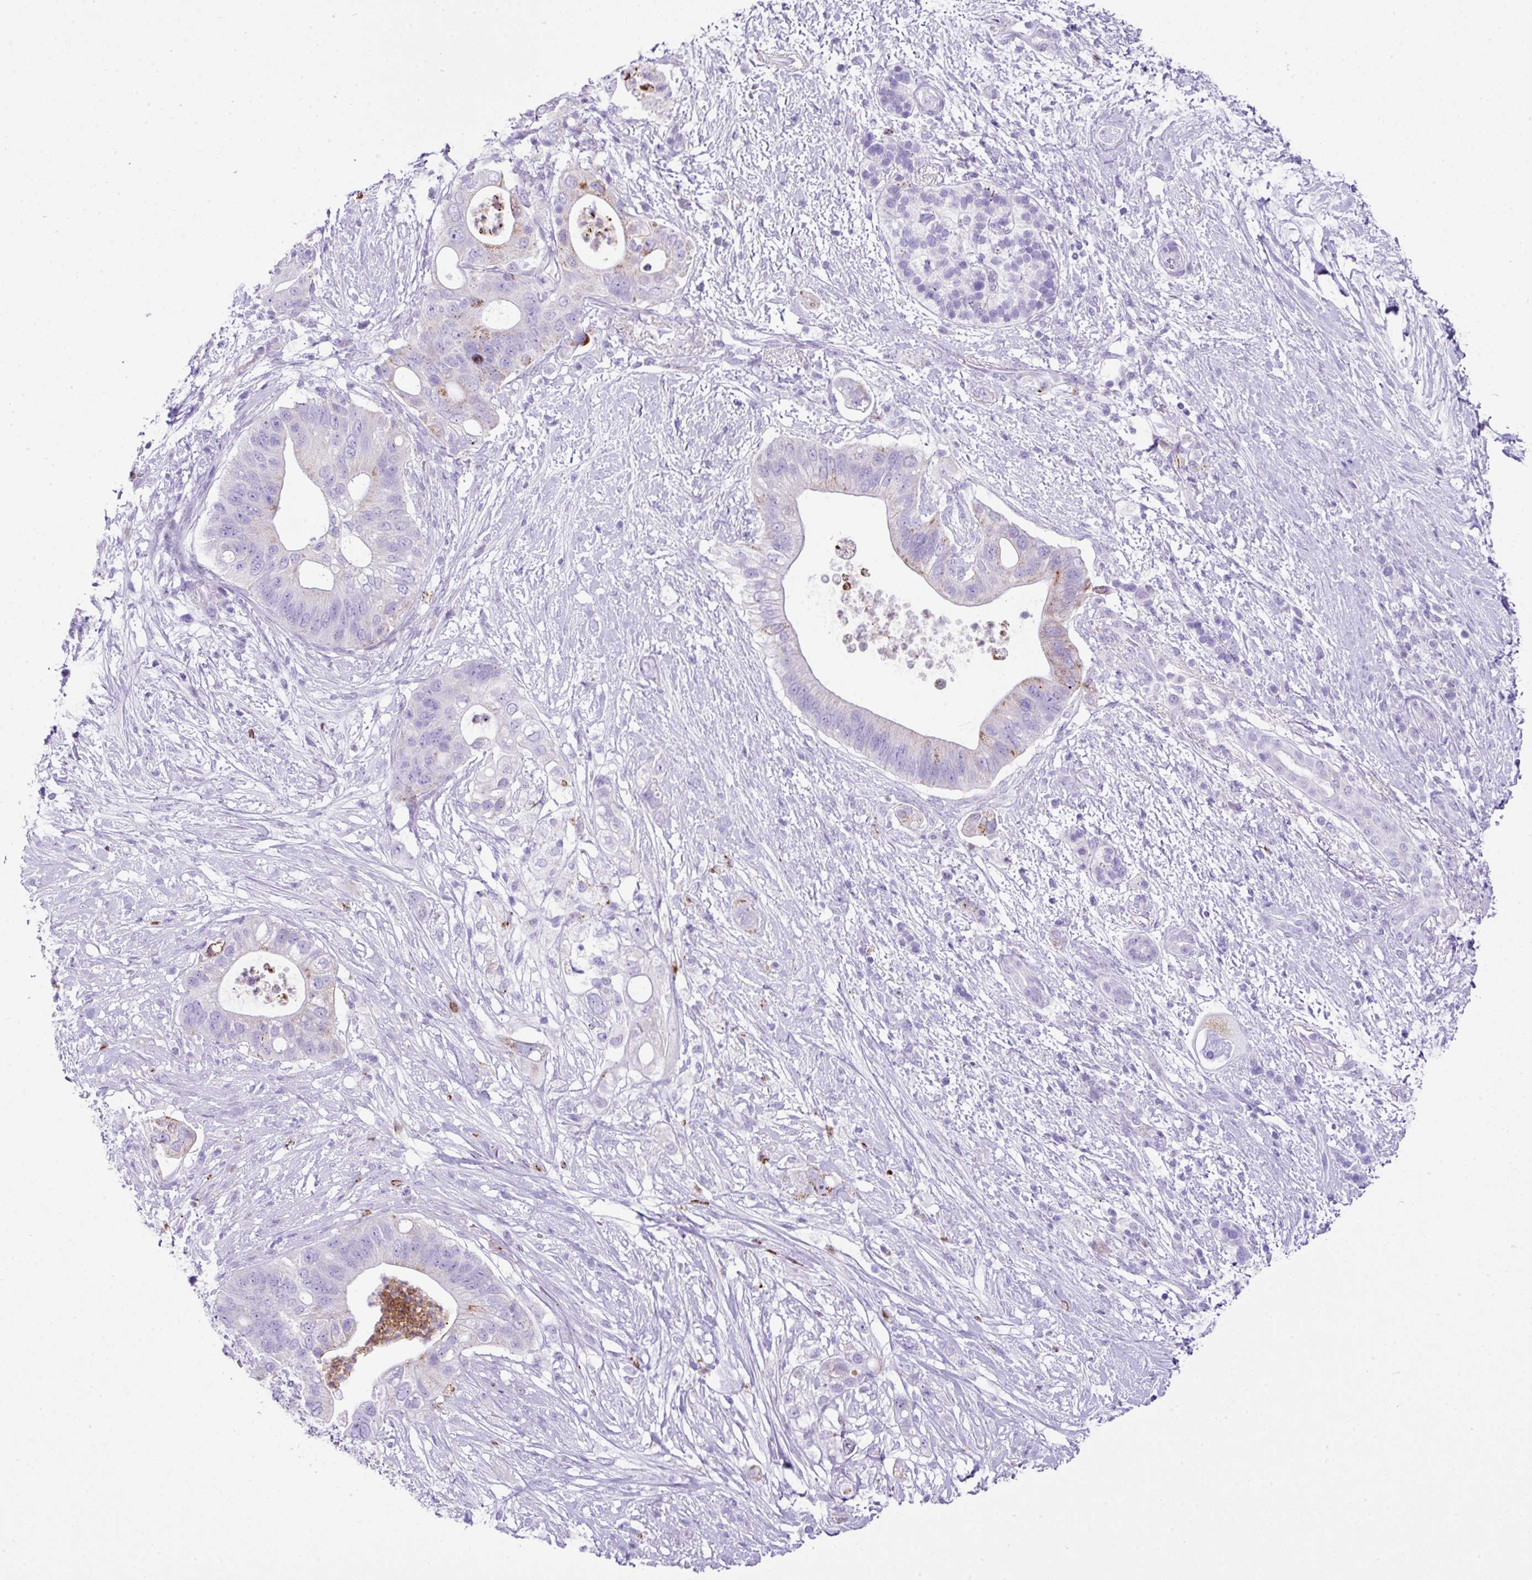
{"staining": {"intensity": "weak", "quantity": "<25%", "location": "cytoplasmic/membranous"}, "tissue": "pancreatic cancer", "cell_type": "Tumor cells", "image_type": "cancer", "snomed": [{"axis": "morphology", "description": "Adenocarcinoma, NOS"}, {"axis": "topography", "description": "Pancreas"}], "caption": "Adenocarcinoma (pancreatic) was stained to show a protein in brown. There is no significant positivity in tumor cells.", "gene": "RCAN2", "patient": {"sex": "female", "age": 72}}